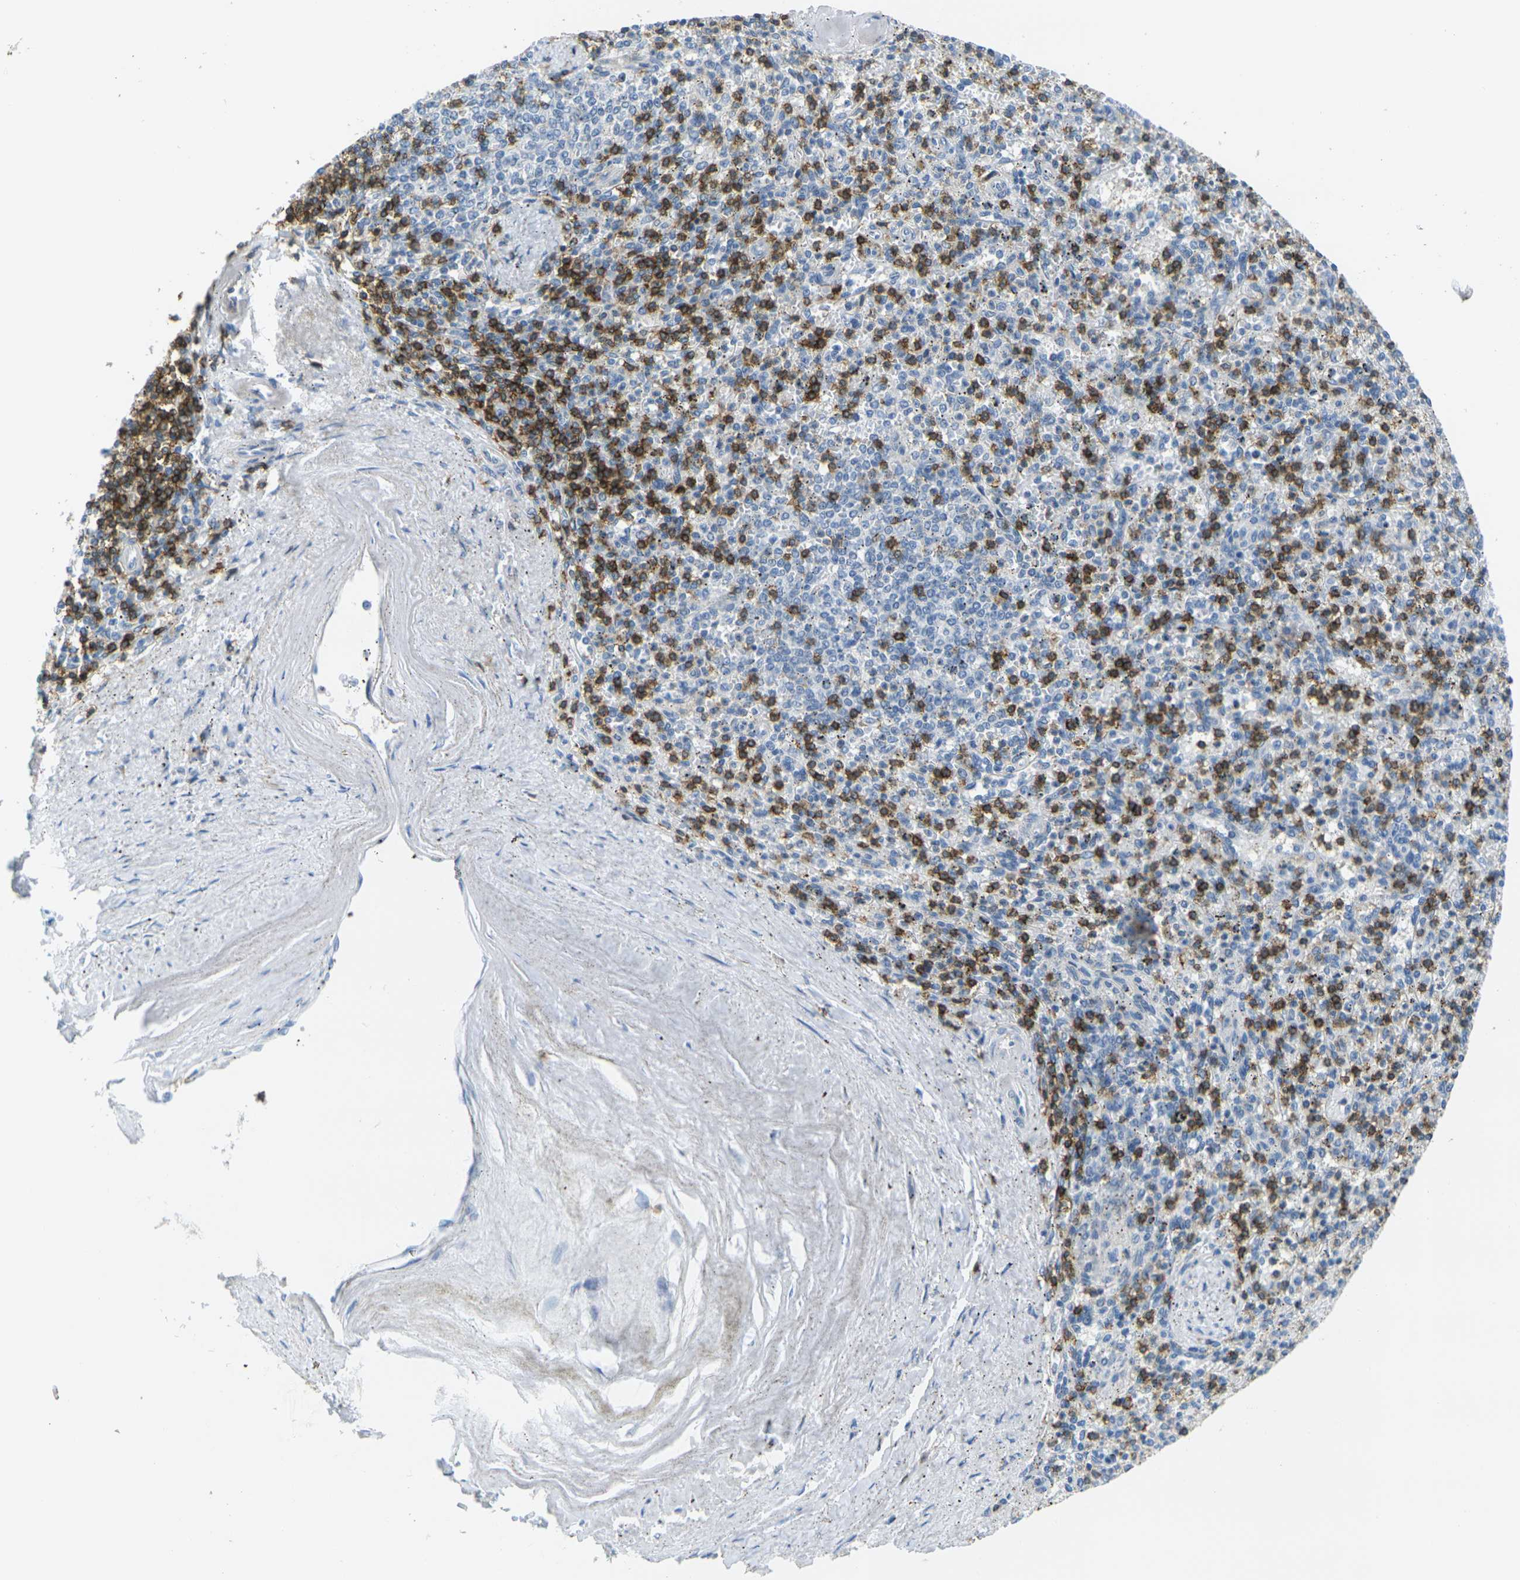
{"staining": {"intensity": "strong", "quantity": "25%-75%", "location": "cytoplasmic/membranous"}, "tissue": "spleen", "cell_type": "Cells in red pulp", "image_type": "normal", "snomed": [{"axis": "morphology", "description": "Normal tissue, NOS"}, {"axis": "topography", "description": "Spleen"}], "caption": "This image shows IHC staining of benign human spleen, with high strong cytoplasmic/membranous expression in approximately 25%-75% of cells in red pulp.", "gene": "CD3D", "patient": {"sex": "male", "age": 72}}